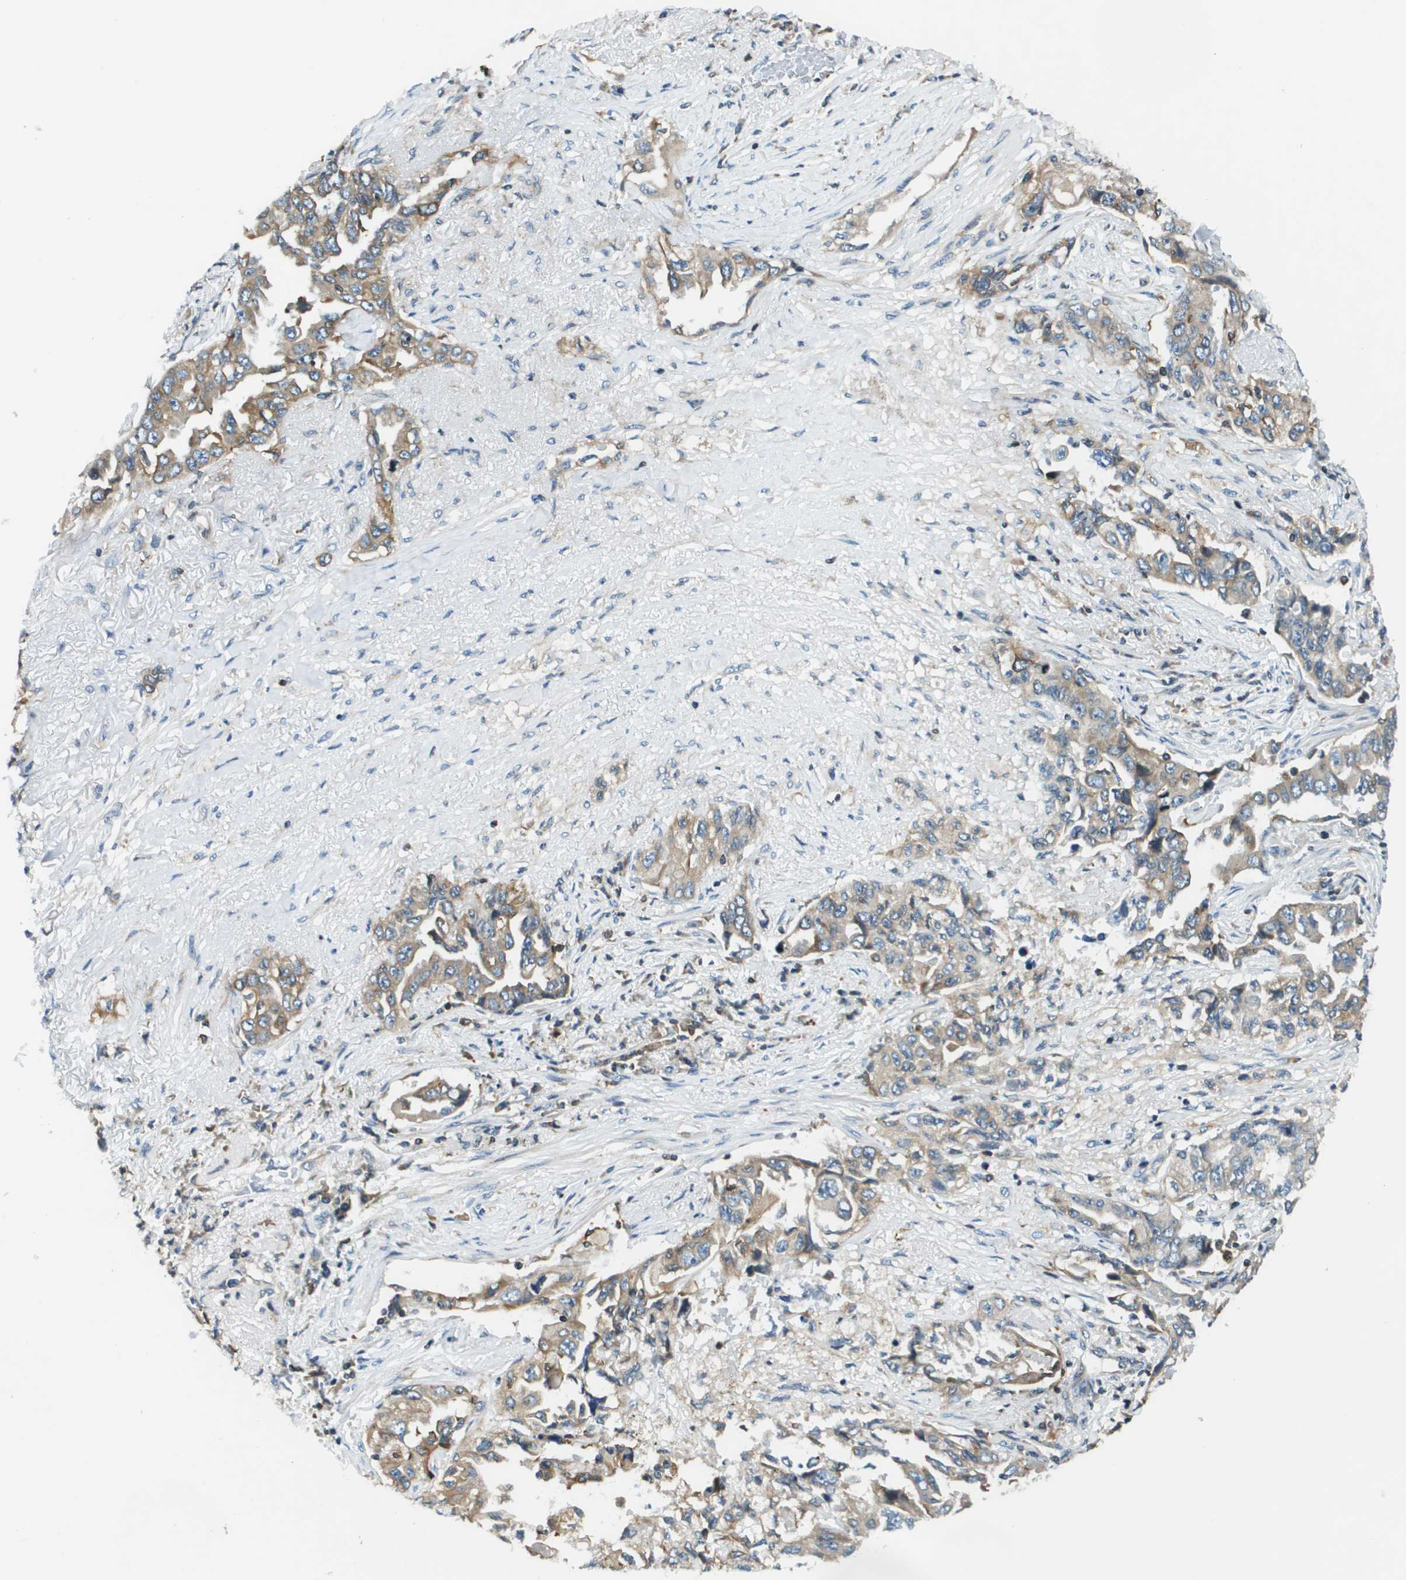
{"staining": {"intensity": "moderate", "quantity": ">75%", "location": "cytoplasmic/membranous"}, "tissue": "lung cancer", "cell_type": "Tumor cells", "image_type": "cancer", "snomed": [{"axis": "morphology", "description": "Adenocarcinoma, NOS"}, {"axis": "topography", "description": "Lung"}], "caption": "Lung cancer stained with a protein marker shows moderate staining in tumor cells.", "gene": "ESYT1", "patient": {"sex": "female", "age": 51}}